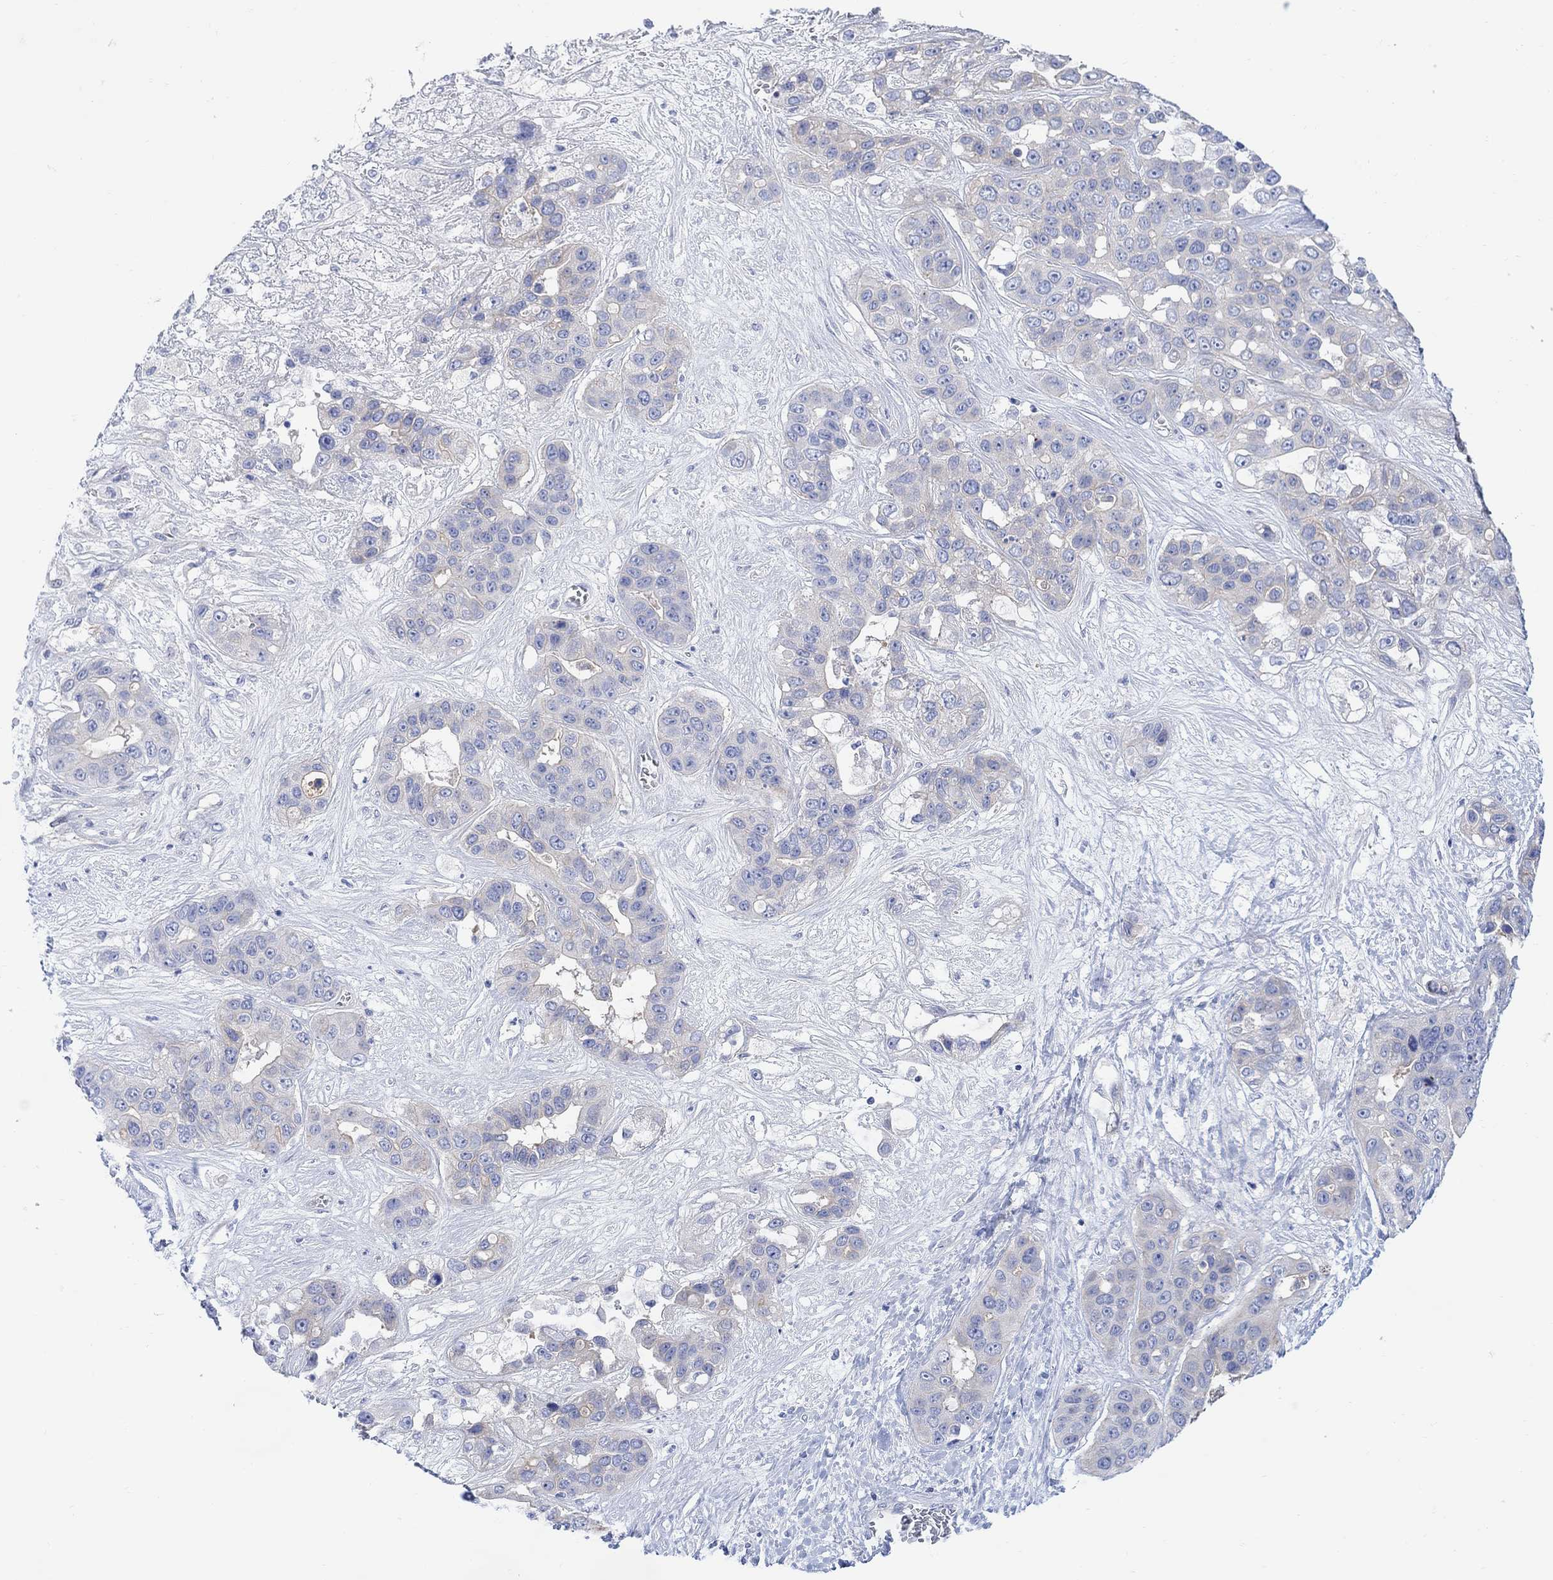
{"staining": {"intensity": "negative", "quantity": "none", "location": "none"}, "tissue": "liver cancer", "cell_type": "Tumor cells", "image_type": "cancer", "snomed": [{"axis": "morphology", "description": "Cholangiocarcinoma"}, {"axis": "topography", "description": "Liver"}], "caption": "Photomicrograph shows no significant protein positivity in tumor cells of cholangiocarcinoma (liver). The staining was performed using DAB to visualize the protein expression in brown, while the nuclei were stained in blue with hematoxylin (Magnification: 20x).", "gene": "TLDC2", "patient": {"sex": "female", "age": 52}}